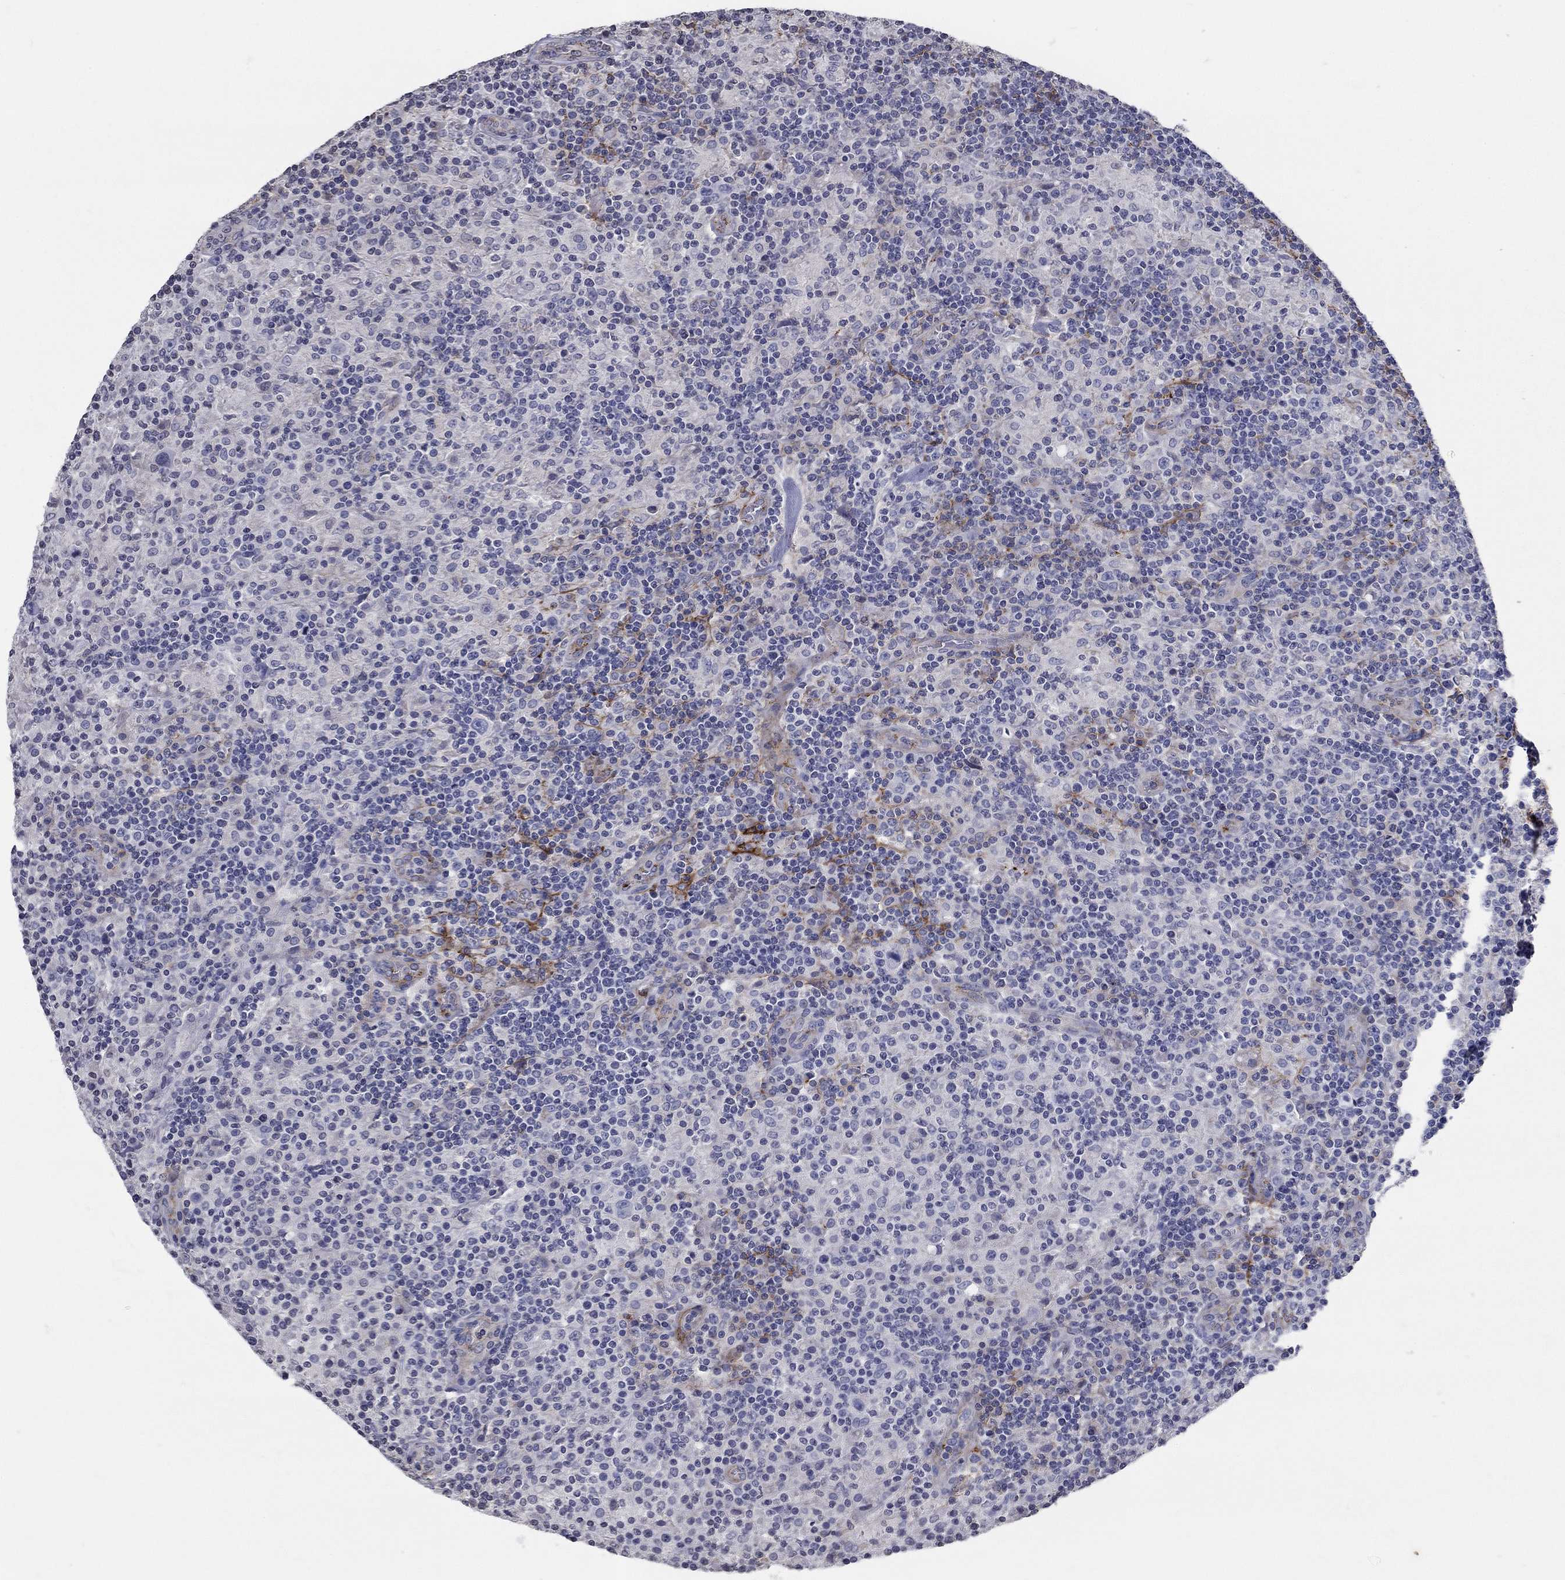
{"staining": {"intensity": "negative", "quantity": "none", "location": "none"}, "tissue": "lymphoma", "cell_type": "Tumor cells", "image_type": "cancer", "snomed": [{"axis": "morphology", "description": "Hodgkin's disease, NOS"}, {"axis": "topography", "description": "Lymph node"}], "caption": "Immunohistochemistry image of Hodgkin's disease stained for a protein (brown), which exhibits no expression in tumor cells.", "gene": "TINAG", "patient": {"sex": "male", "age": 70}}